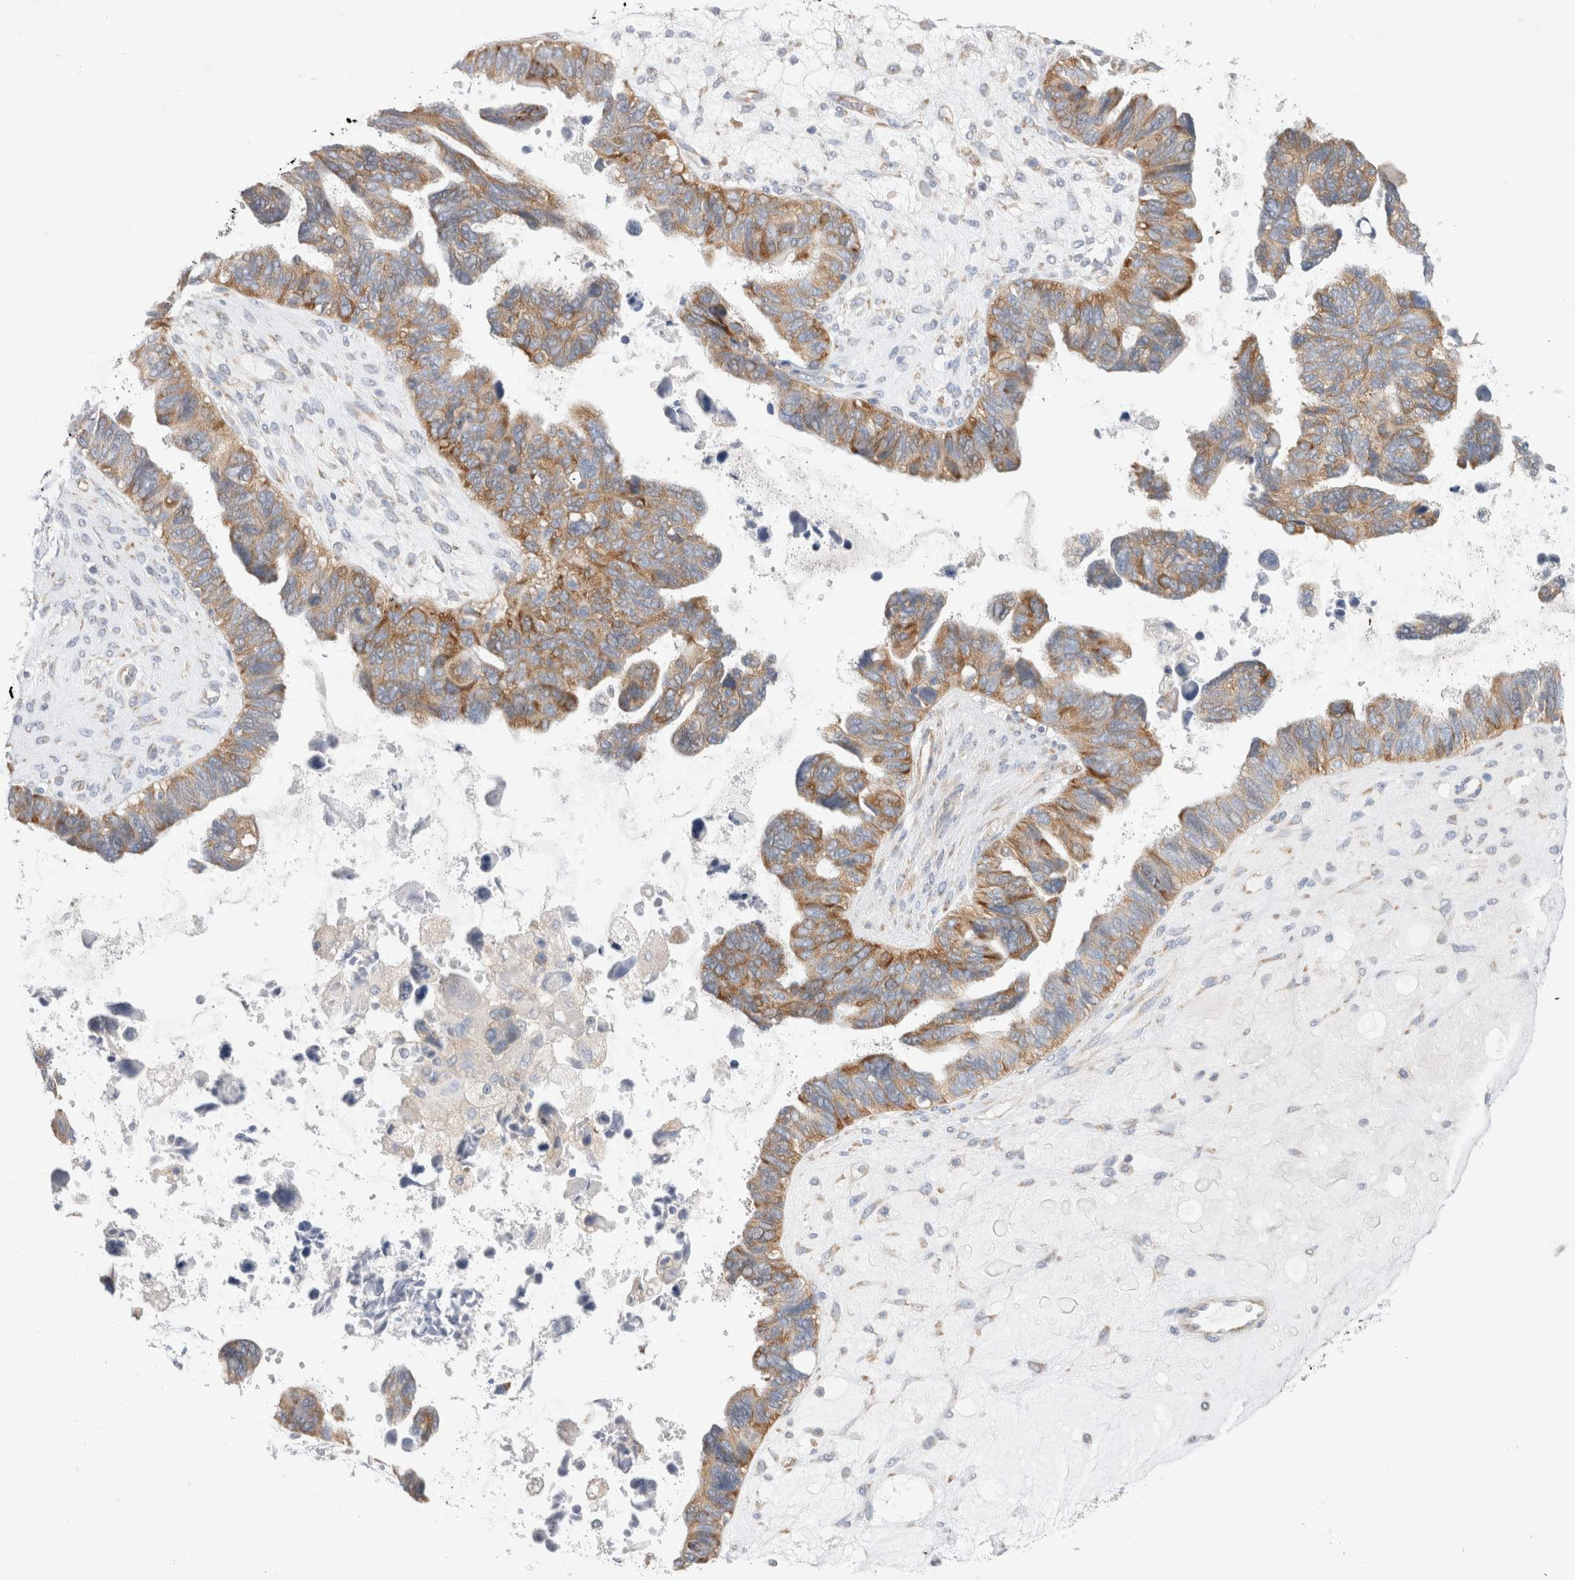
{"staining": {"intensity": "moderate", "quantity": ">75%", "location": "cytoplasmic/membranous"}, "tissue": "ovarian cancer", "cell_type": "Tumor cells", "image_type": "cancer", "snomed": [{"axis": "morphology", "description": "Cystadenocarcinoma, serous, NOS"}, {"axis": "topography", "description": "Ovary"}], "caption": "This is a photomicrograph of immunohistochemistry staining of serous cystadenocarcinoma (ovarian), which shows moderate staining in the cytoplasmic/membranous of tumor cells.", "gene": "ZNF23", "patient": {"sex": "female", "age": 79}}